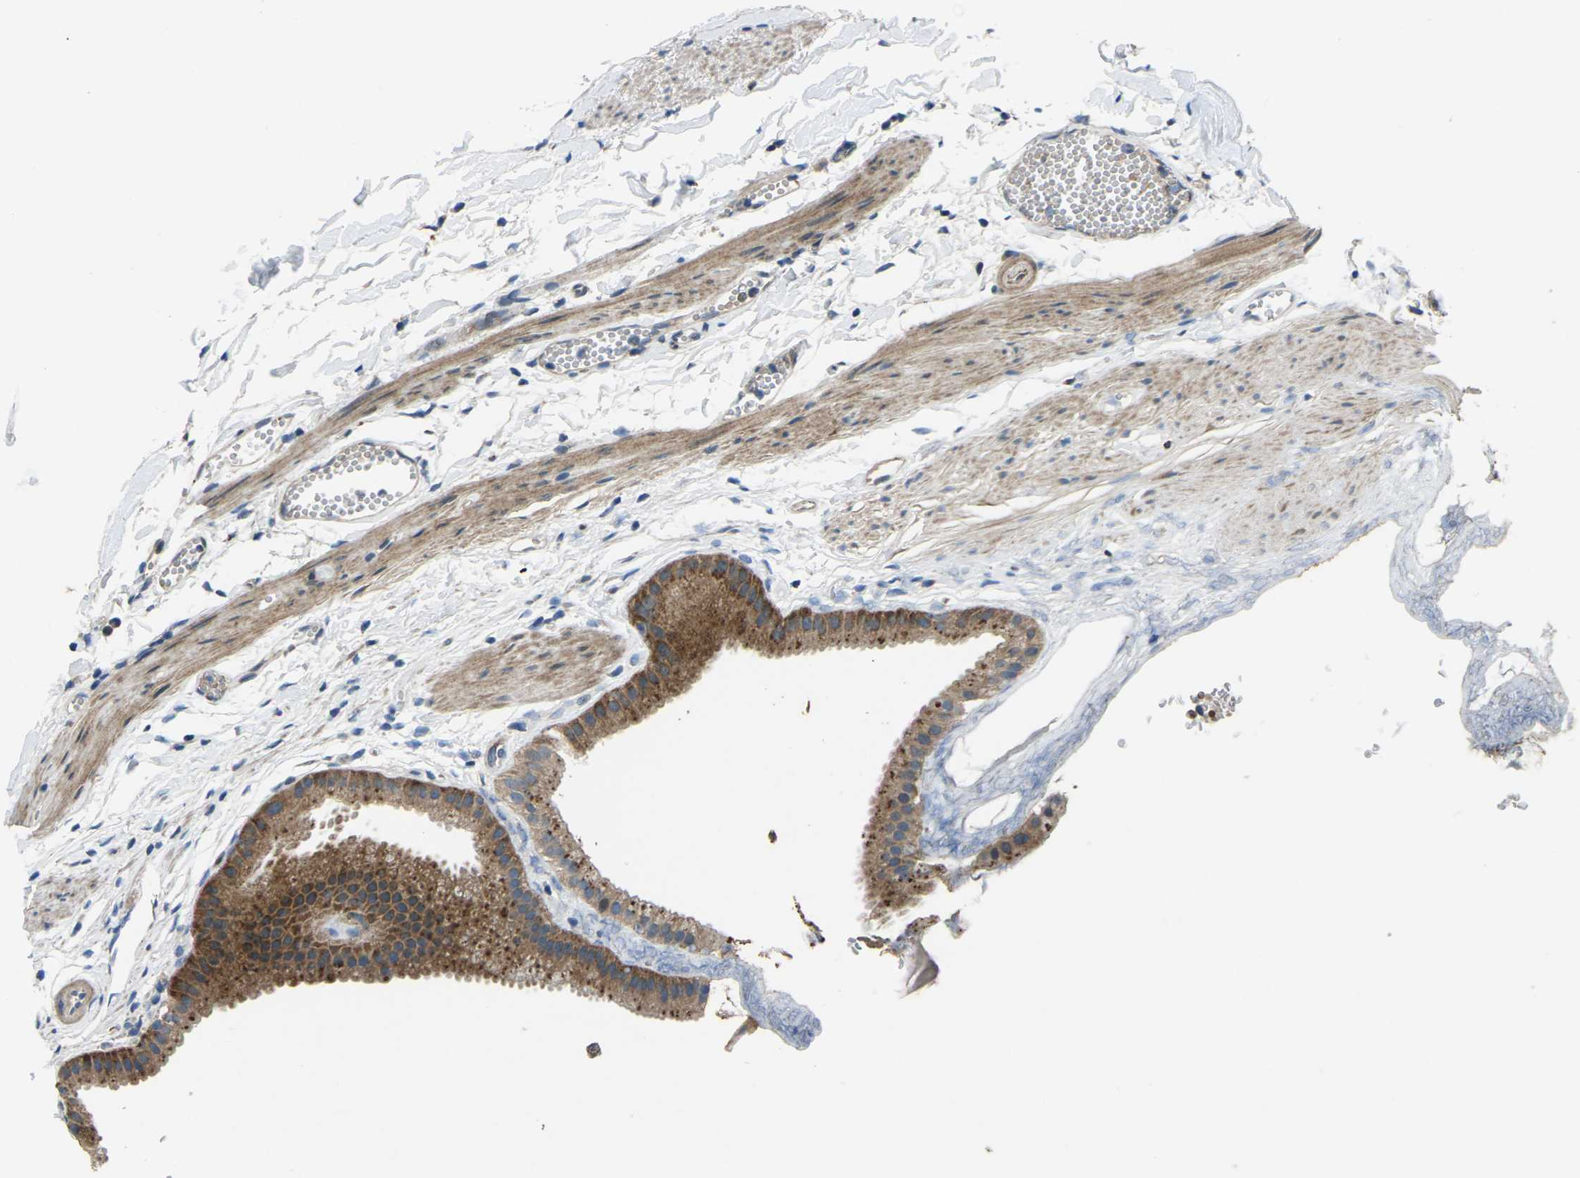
{"staining": {"intensity": "moderate", "quantity": ">75%", "location": "cytoplasmic/membranous"}, "tissue": "gallbladder", "cell_type": "Glandular cells", "image_type": "normal", "snomed": [{"axis": "morphology", "description": "Normal tissue, NOS"}, {"axis": "topography", "description": "Gallbladder"}], "caption": "Gallbladder stained for a protein reveals moderate cytoplasmic/membranous positivity in glandular cells. (DAB (3,3'-diaminobenzidine) IHC with brightfield microscopy, high magnification).", "gene": "EDNRA", "patient": {"sex": "female", "age": 64}}